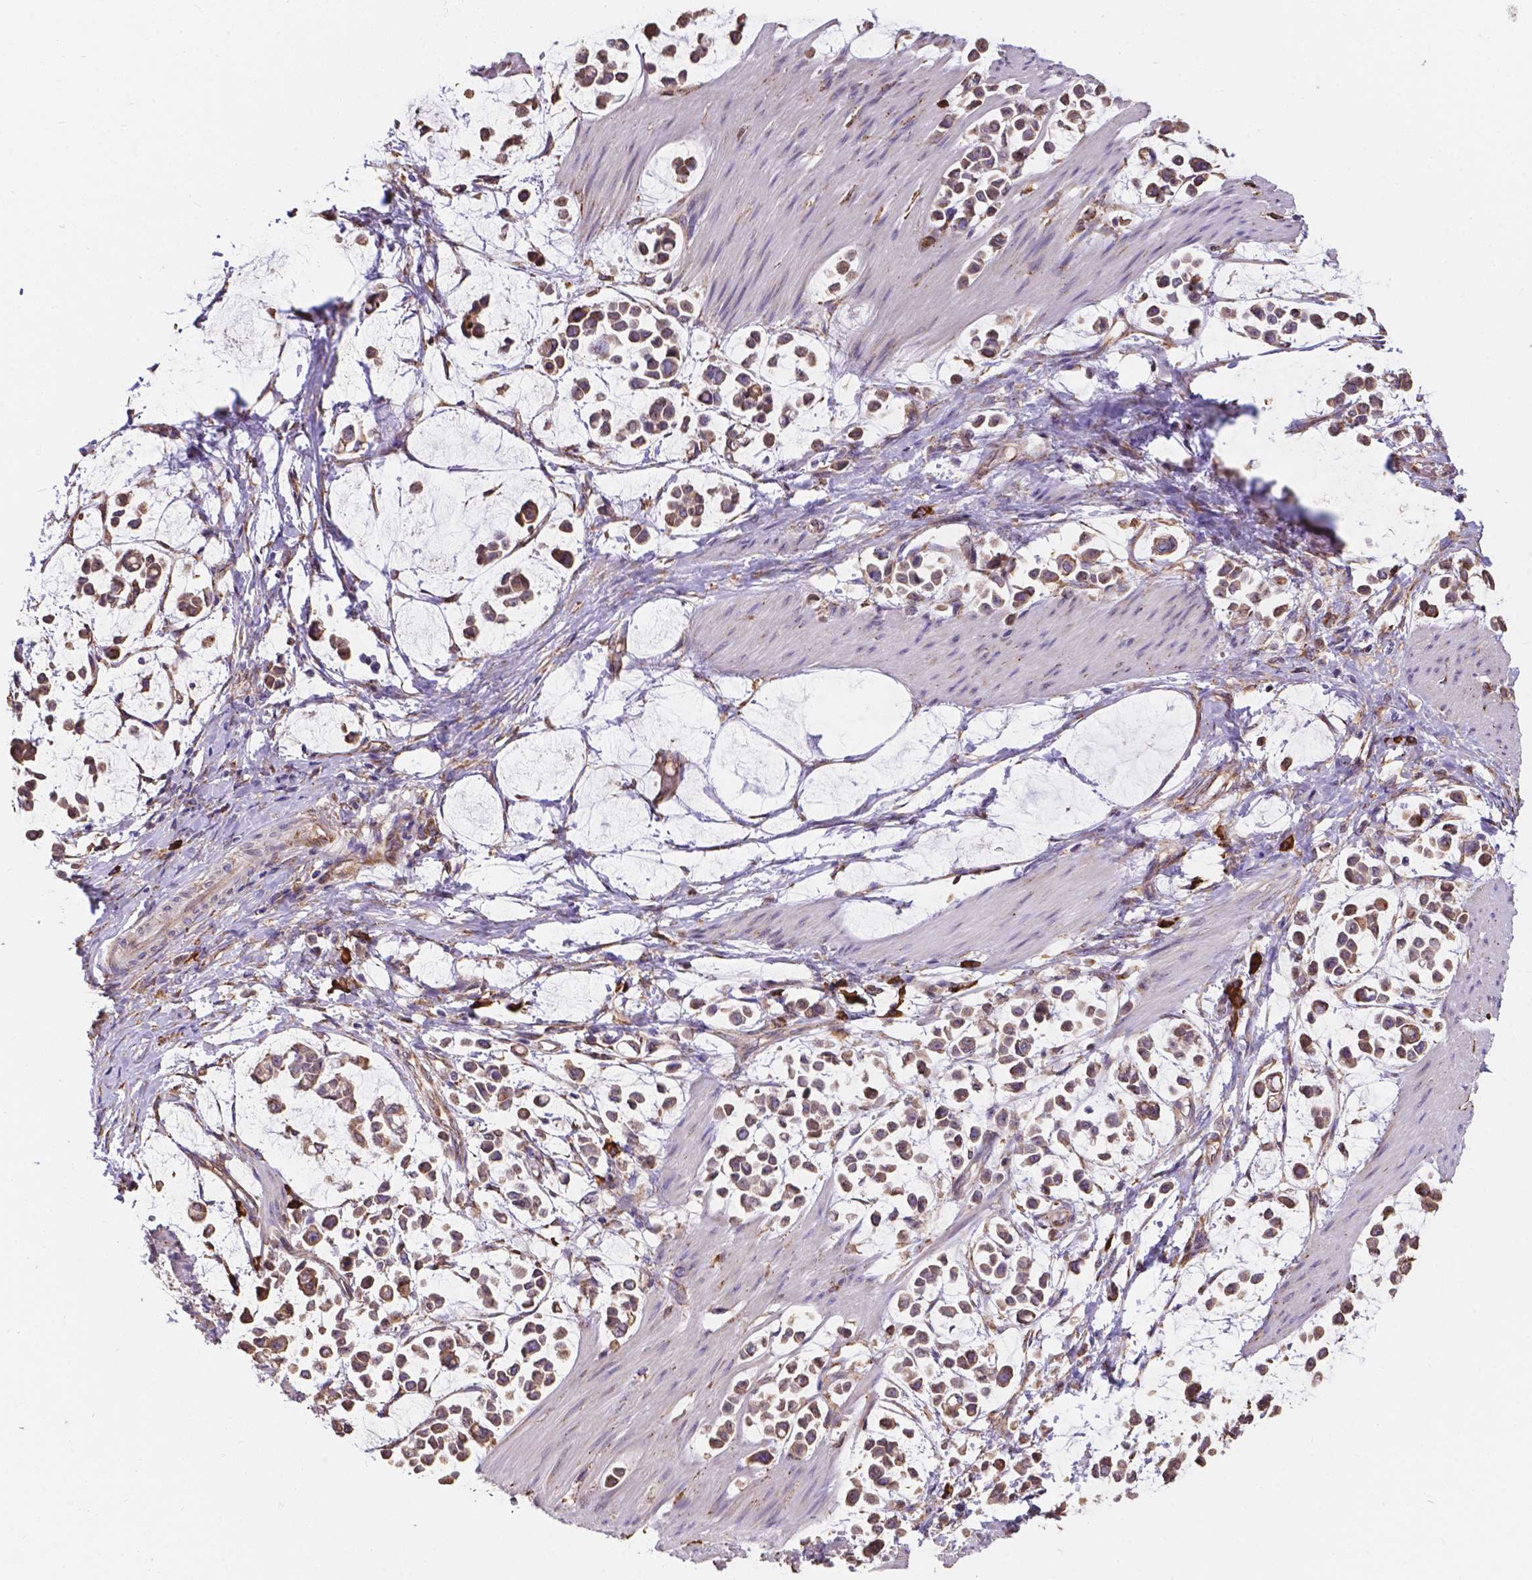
{"staining": {"intensity": "moderate", "quantity": ">75%", "location": "cytoplasmic/membranous"}, "tissue": "stomach cancer", "cell_type": "Tumor cells", "image_type": "cancer", "snomed": [{"axis": "morphology", "description": "Adenocarcinoma, NOS"}, {"axis": "topography", "description": "Stomach"}], "caption": "Human stomach cancer stained with a brown dye reveals moderate cytoplasmic/membranous positive staining in about >75% of tumor cells.", "gene": "IPO11", "patient": {"sex": "male", "age": 82}}